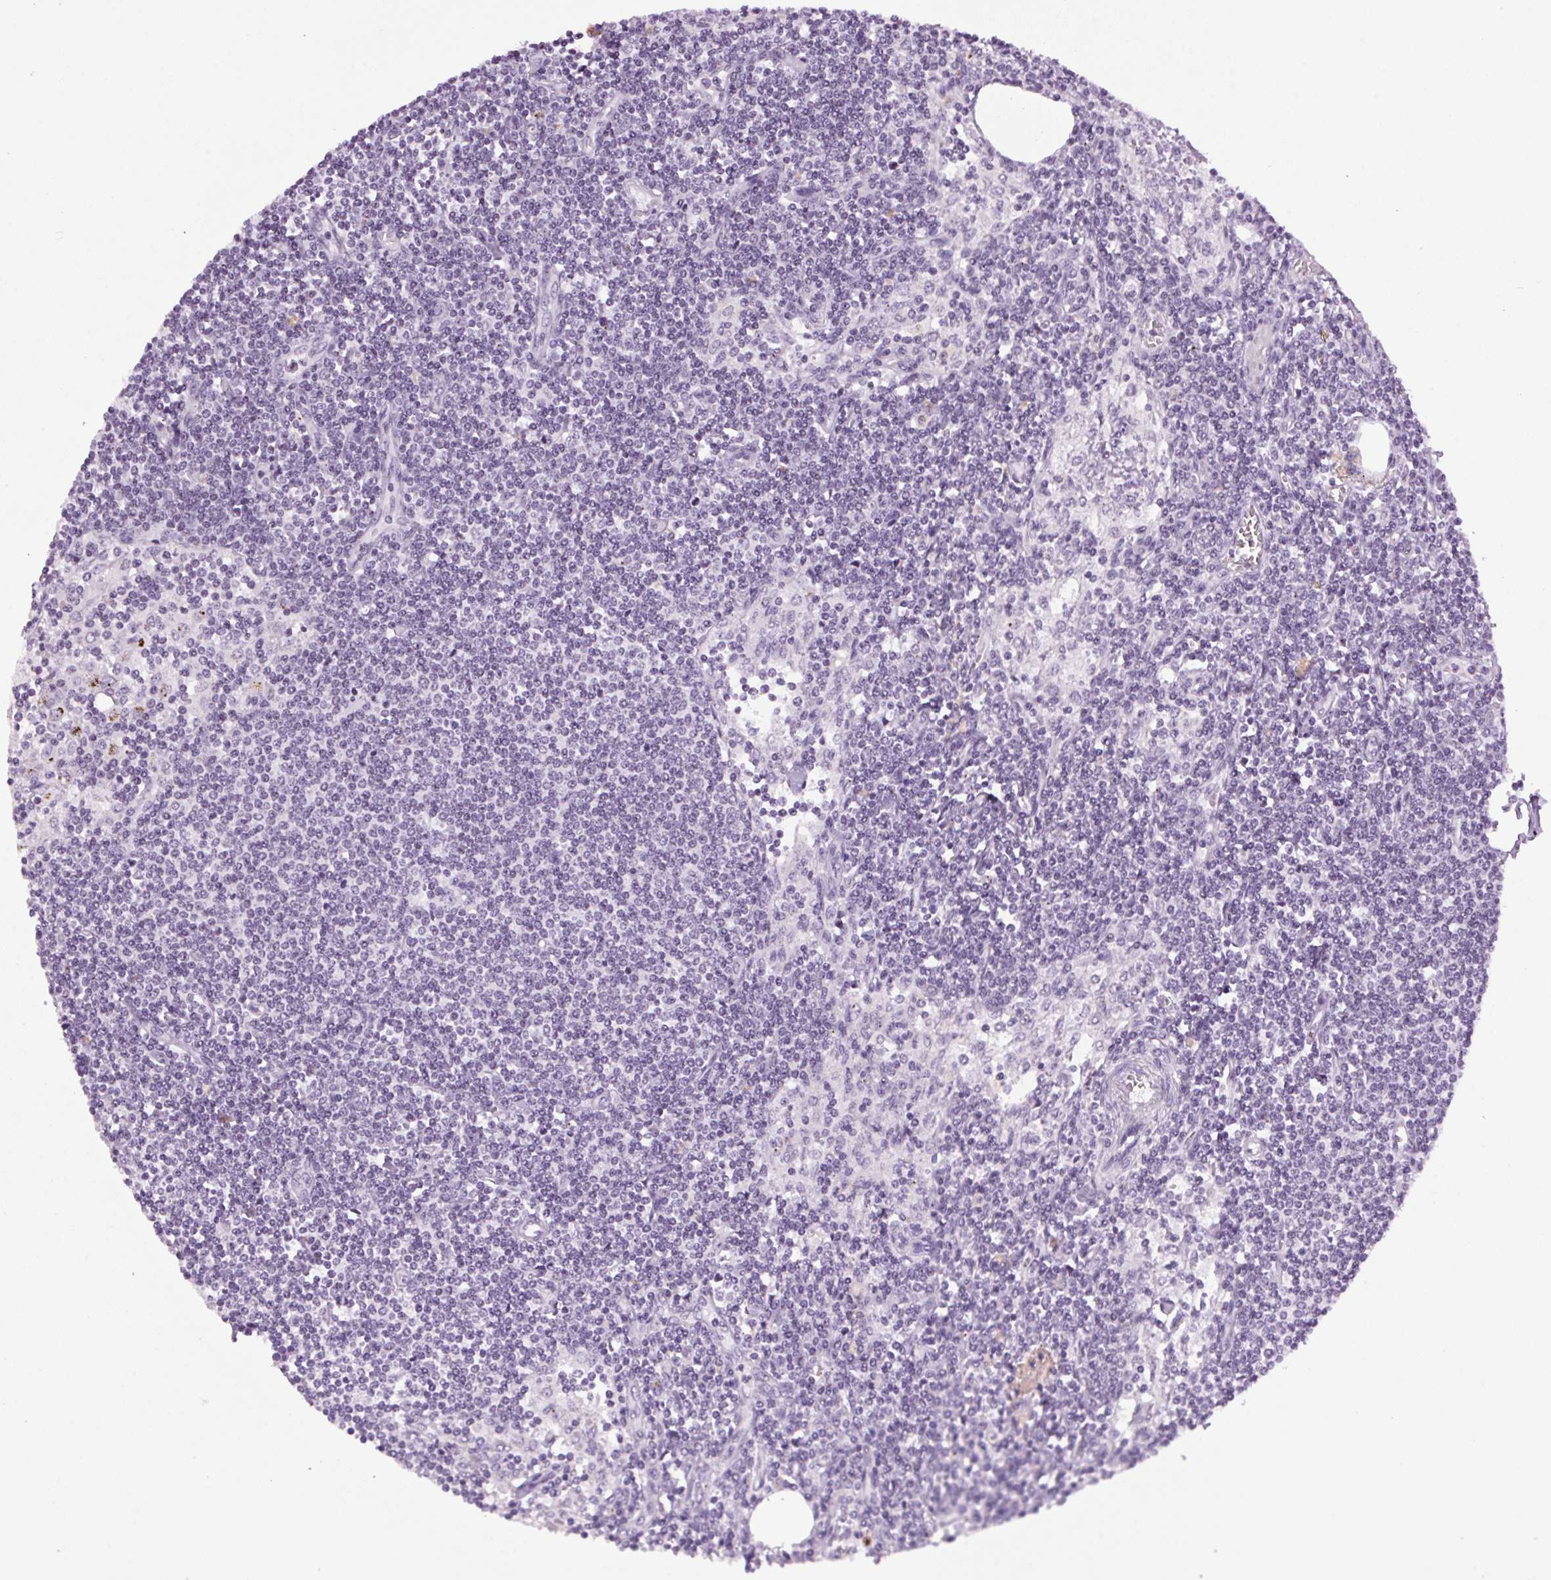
{"staining": {"intensity": "negative", "quantity": "none", "location": "none"}, "tissue": "lymph node", "cell_type": "Germinal center cells", "image_type": "normal", "snomed": [{"axis": "morphology", "description": "Normal tissue, NOS"}, {"axis": "topography", "description": "Lymph node"}], "caption": "IHC photomicrograph of normal lymph node stained for a protein (brown), which exhibits no positivity in germinal center cells. (Brightfield microscopy of DAB (3,3'-diaminobenzidine) IHC at high magnification).", "gene": "TMEM88B", "patient": {"sex": "female", "age": 69}}